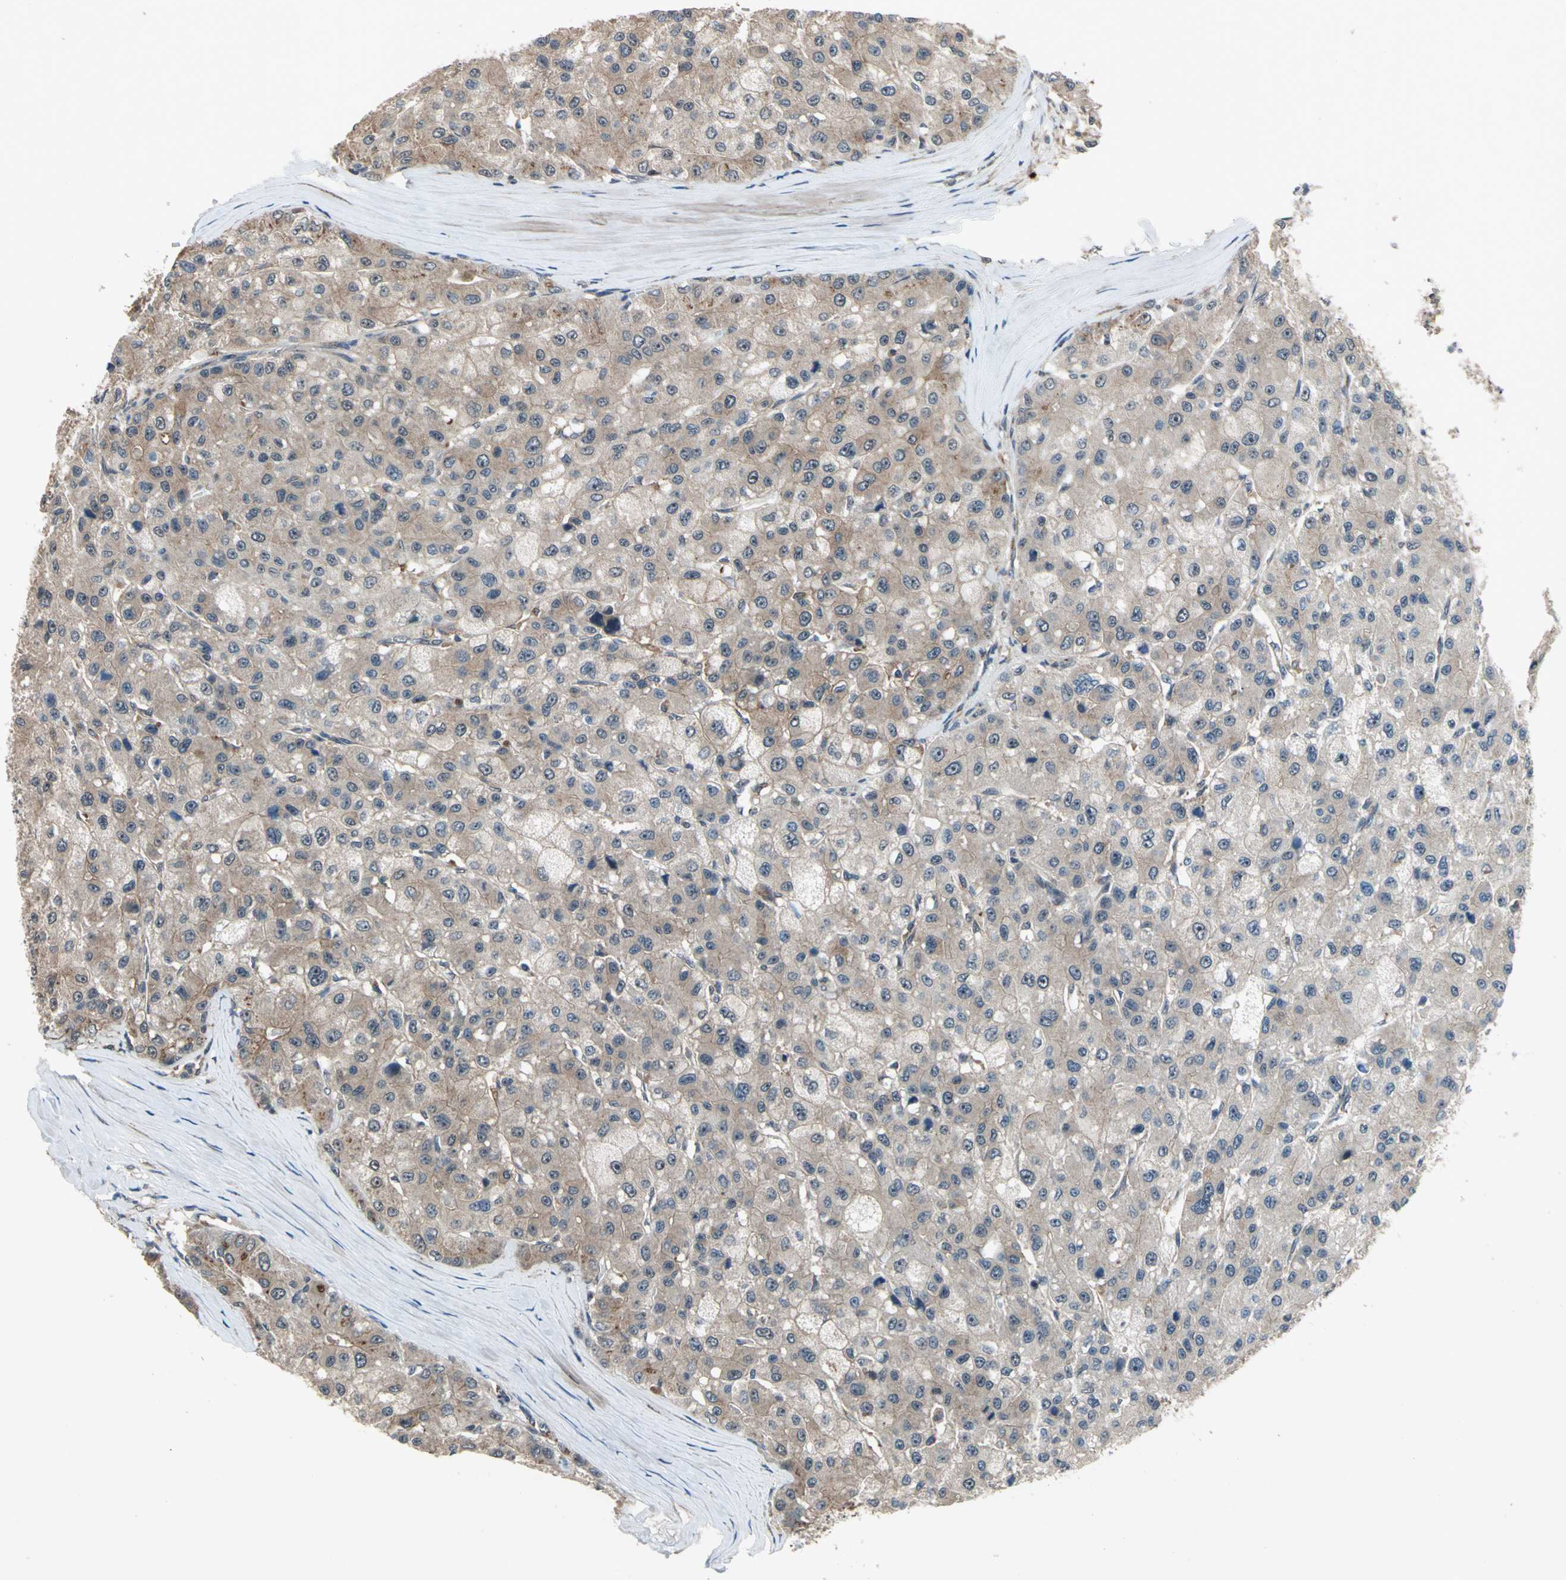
{"staining": {"intensity": "moderate", "quantity": ">75%", "location": "cytoplasmic/membranous"}, "tissue": "liver cancer", "cell_type": "Tumor cells", "image_type": "cancer", "snomed": [{"axis": "morphology", "description": "Carcinoma, Hepatocellular, NOS"}, {"axis": "topography", "description": "Liver"}], "caption": "Brown immunohistochemical staining in liver cancer demonstrates moderate cytoplasmic/membranous positivity in approximately >75% of tumor cells.", "gene": "NFKBIE", "patient": {"sex": "male", "age": 80}}